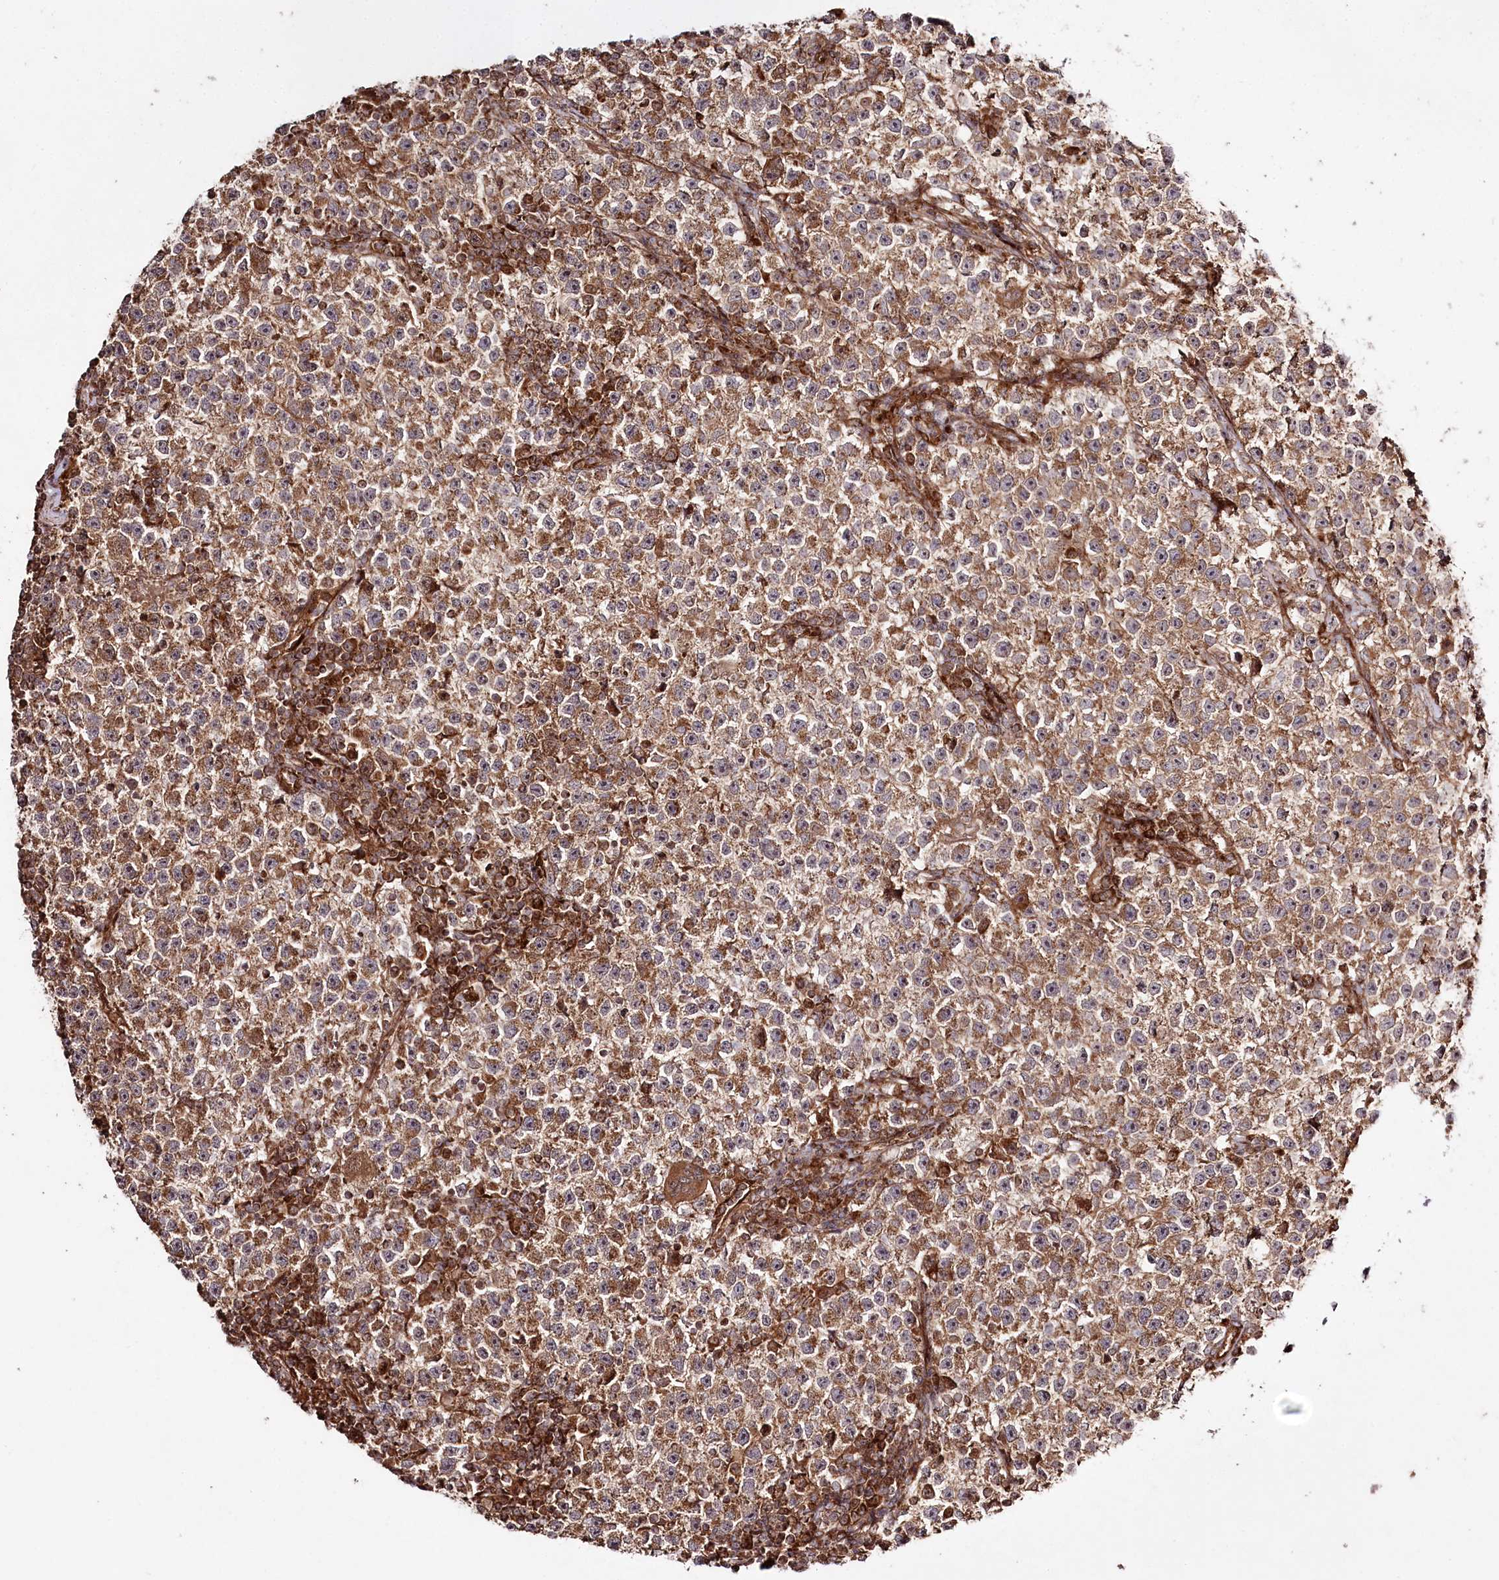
{"staining": {"intensity": "moderate", "quantity": ">75%", "location": "cytoplasmic/membranous"}, "tissue": "testis cancer", "cell_type": "Tumor cells", "image_type": "cancer", "snomed": [{"axis": "morphology", "description": "Seminoma, NOS"}, {"axis": "topography", "description": "Testis"}], "caption": "Seminoma (testis) stained for a protein shows moderate cytoplasmic/membranous positivity in tumor cells. (Stains: DAB in brown, nuclei in blue, Microscopy: brightfield microscopy at high magnification).", "gene": "REXO2", "patient": {"sex": "male", "age": 22}}